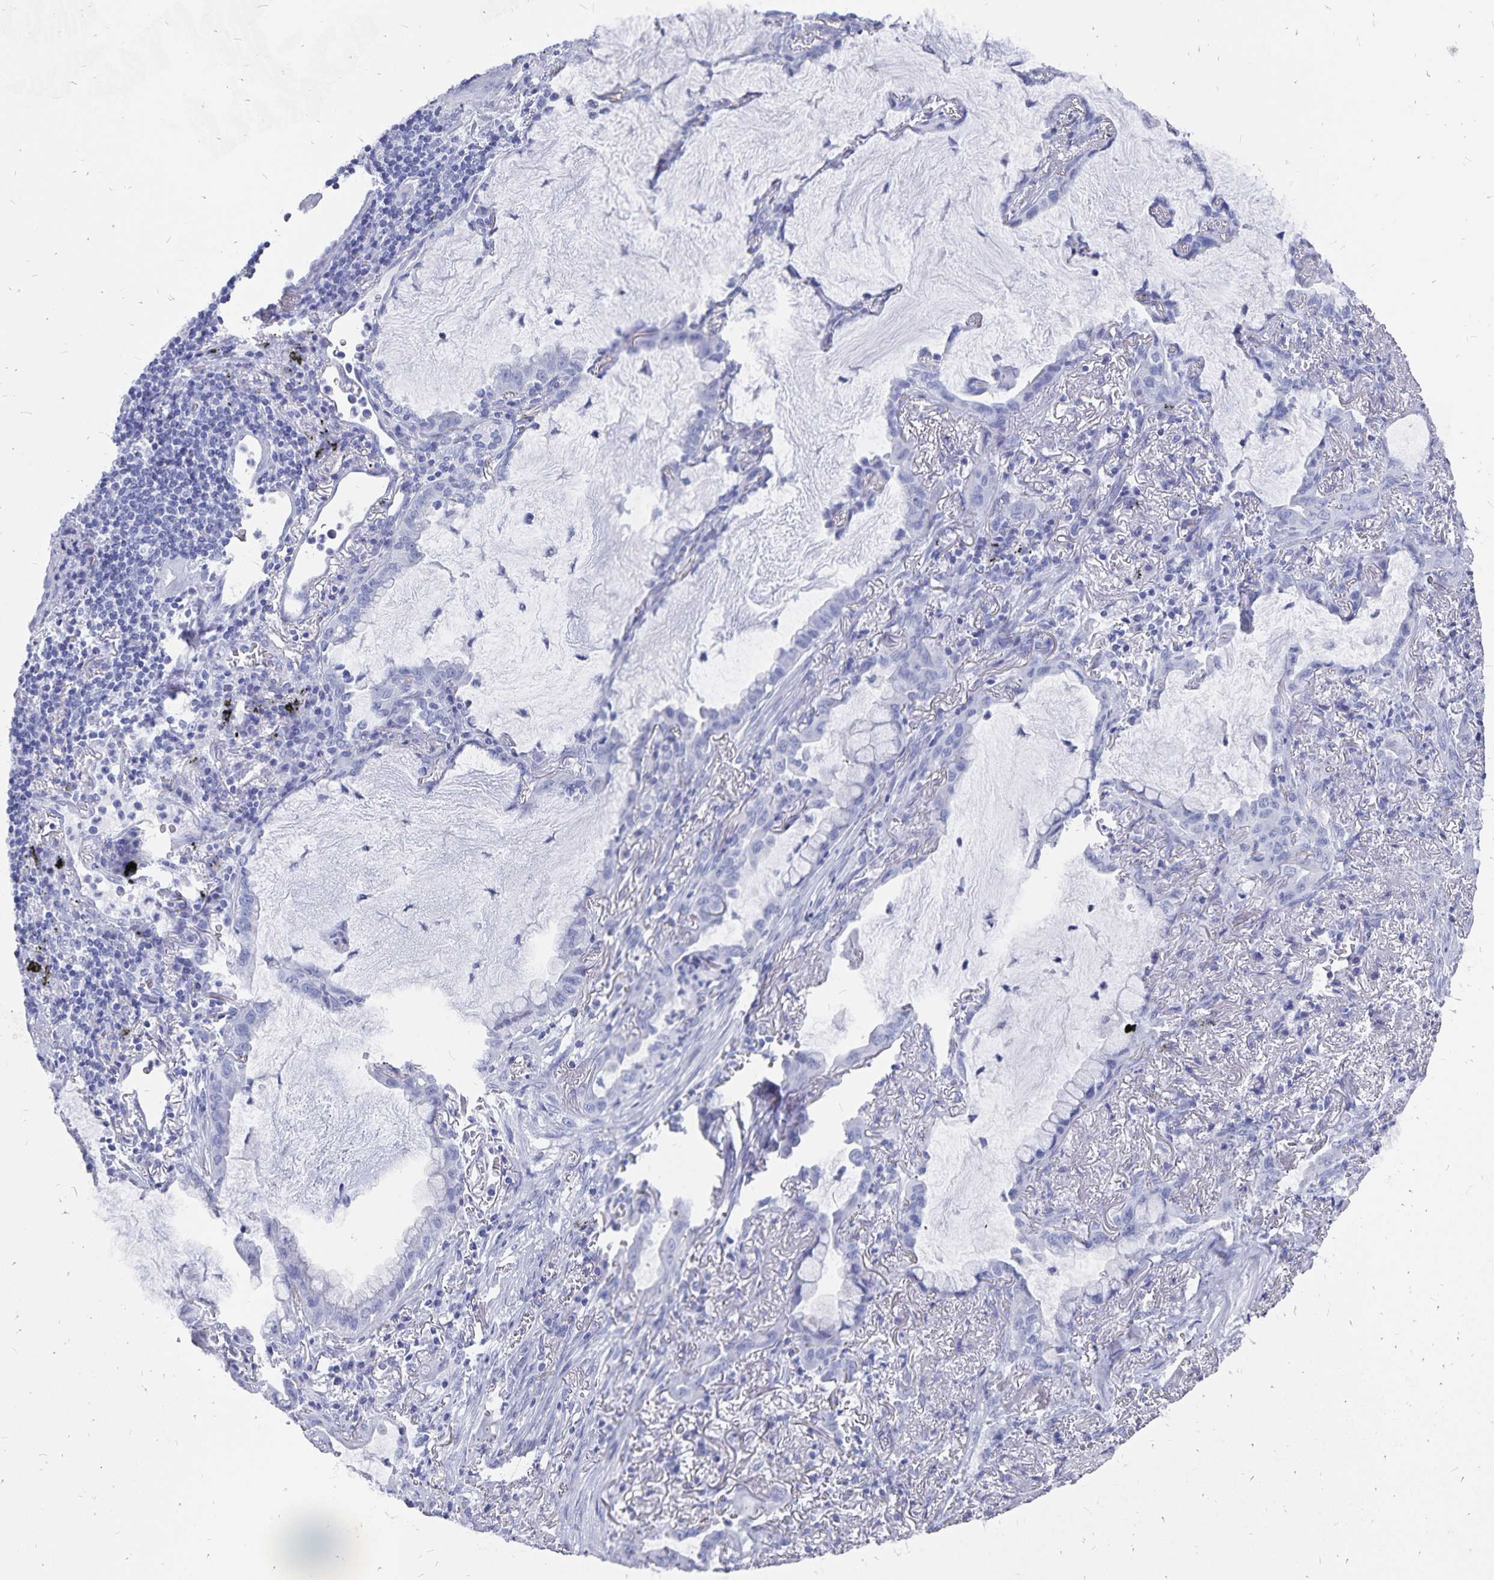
{"staining": {"intensity": "negative", "quantity": "none", "location": "none"}, "tissue": "lung cancer", "cell_type": "Tumor cells", "image_type": "cancer", "snomed": [{"axis": "morphology", "description": "Adenocarcinoma, NOS"}, {"axis": "topography", "description": "Lung"}], "caption": "High power microscopy image of an immunohistochemistry (IHC) micrograph of lung adenocarcinoma, revealing no significant expression in tumor cells. (Brightfield microscopy of DAB immunohistochemistry at high magnification).", "gene": "ADH1A", "patient": {"sex": "male", "age": 65}}